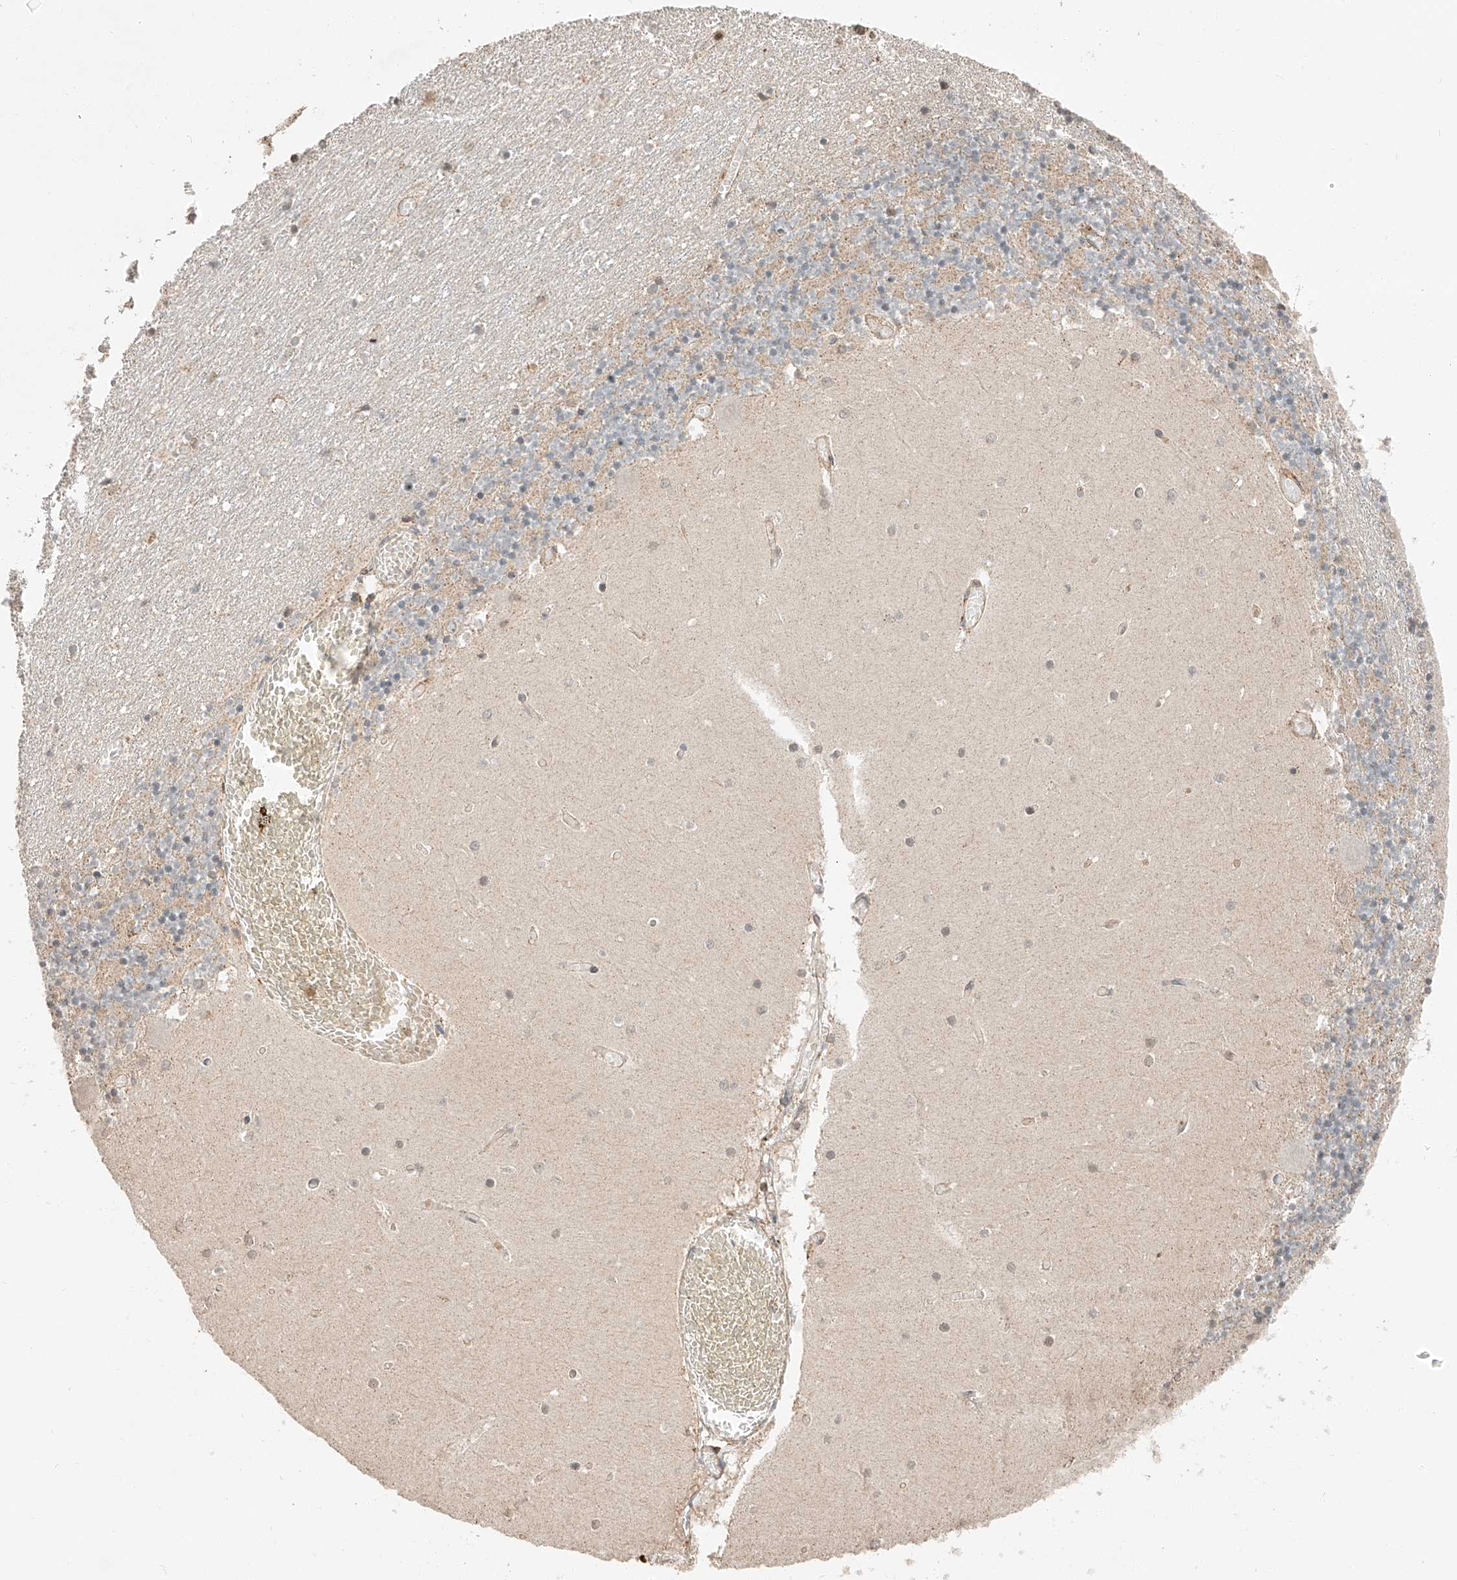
{"staining": {"intensity": "moderate", "quantity": "<25%", "location": "cytoplasmic/membranous"}, "tissue": "cerebellum", "cell_type": "Cells in granular layer", "image_type": "normal", "snomed": [{"axis": "morphology", "description": "Normal tissue, NOS"}, {"axis": "topography", "description": "Cerebellum"}], "caption": "Cells in granular layer show low levels of moderate cytoplasmic/membranous staining in about <25% of cells in unremarkable cerebellum. (IHC, brightfield microscopy, high magnification).", "gene": "ARHGAP33", "patient": {"sex": "female", "age": 28}}